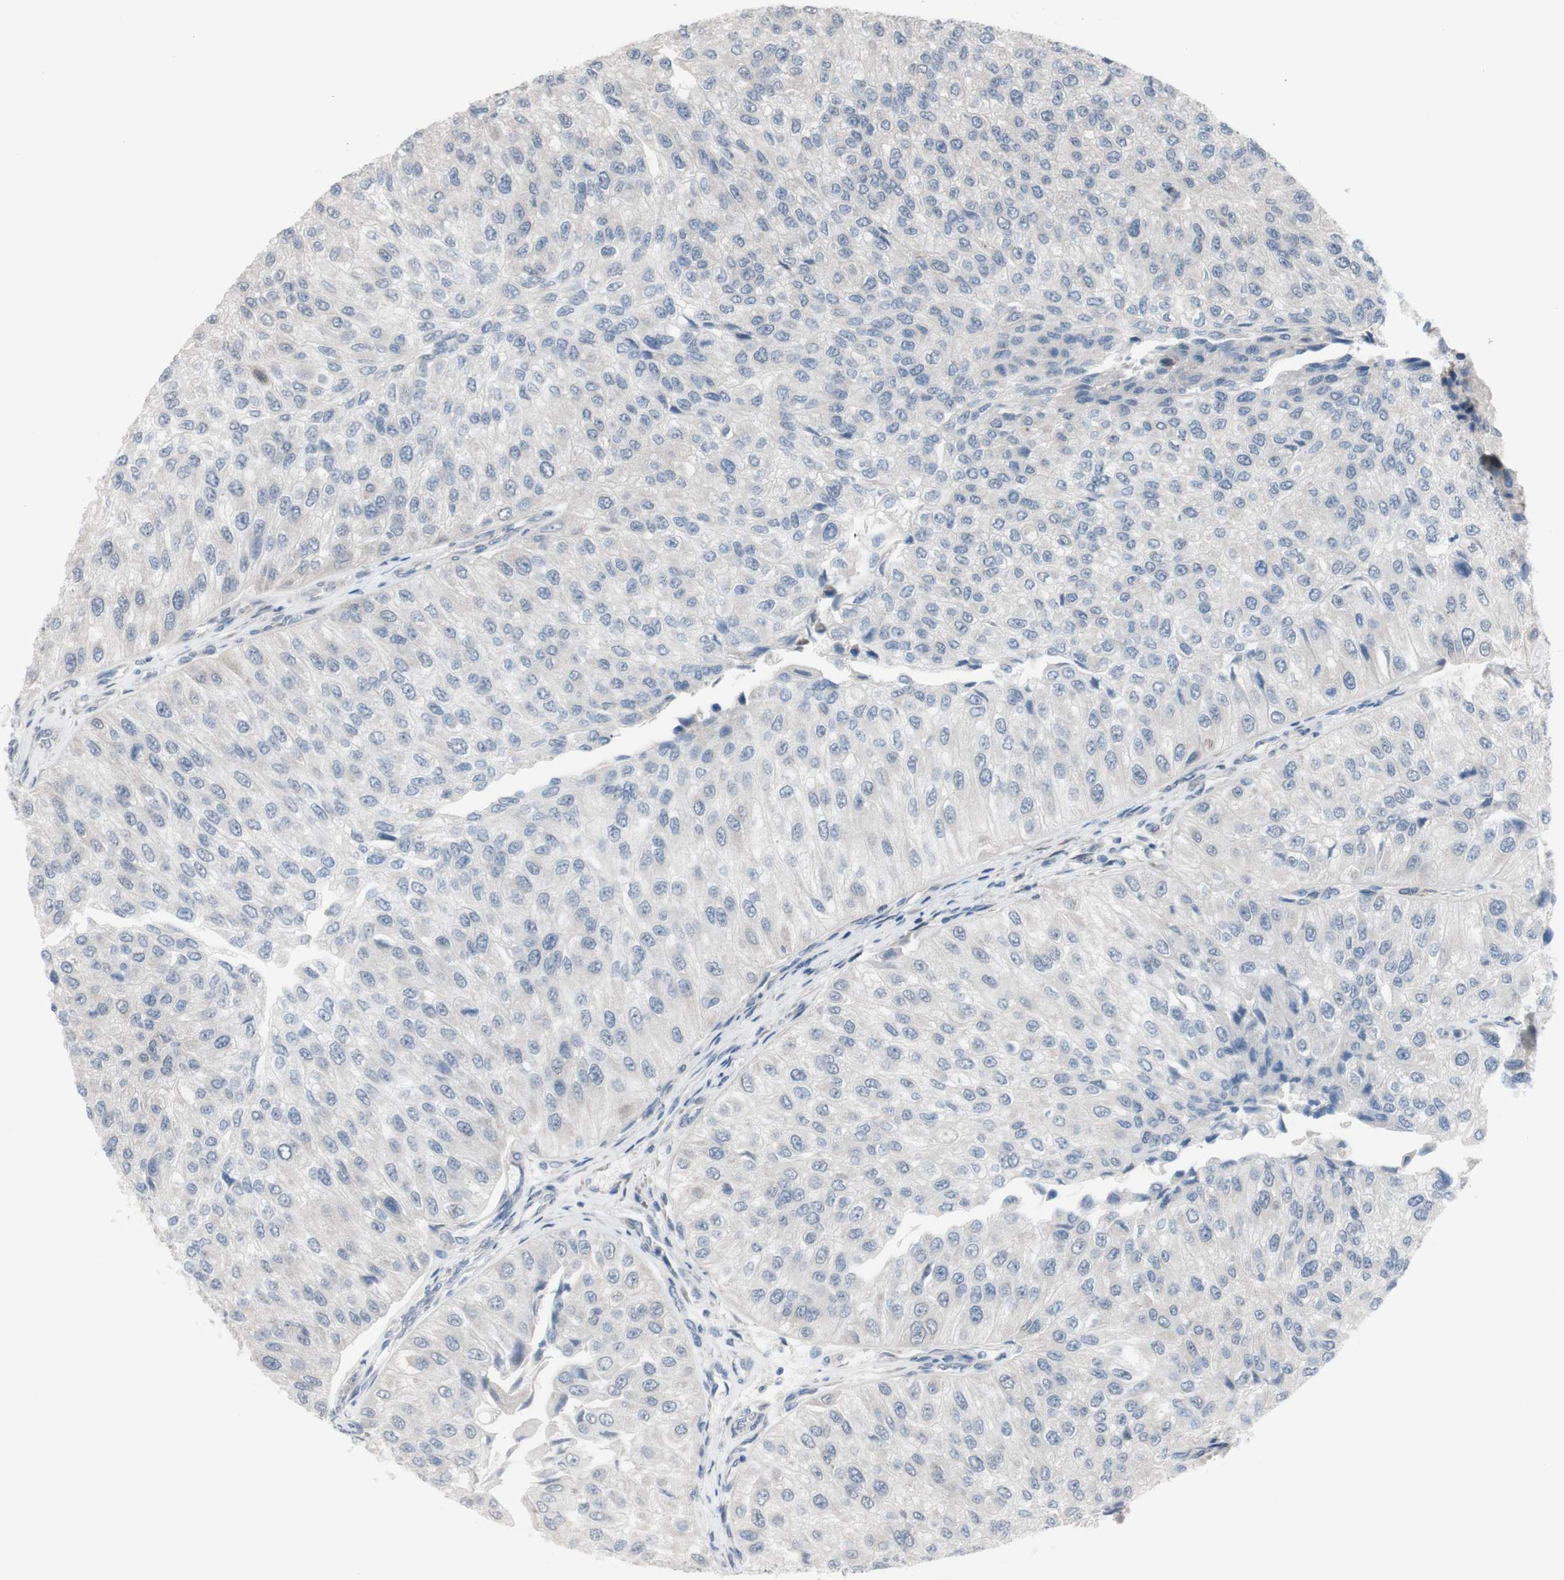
{"staining": {"intensity": "negative", "quantity": "none", "location": "none"}, "tissue": "urothelial cancer", "cell_type": "Tumor cells", "image_type": "cancer", "snomed": [{"axis": "morphology", "description": "Urothelial carcinoma, High grade"}, {"axis": "topography", "description": "Kidney"}, {"axis": "topography", "description": "Urinary bladder"}], "caption": "DAB immunohistochemical staining of urothelial cancer exhibits no significant positivity in tumor cells.", "gene": "PHTF2", "patient": {"sex": "male", "age": 77}}